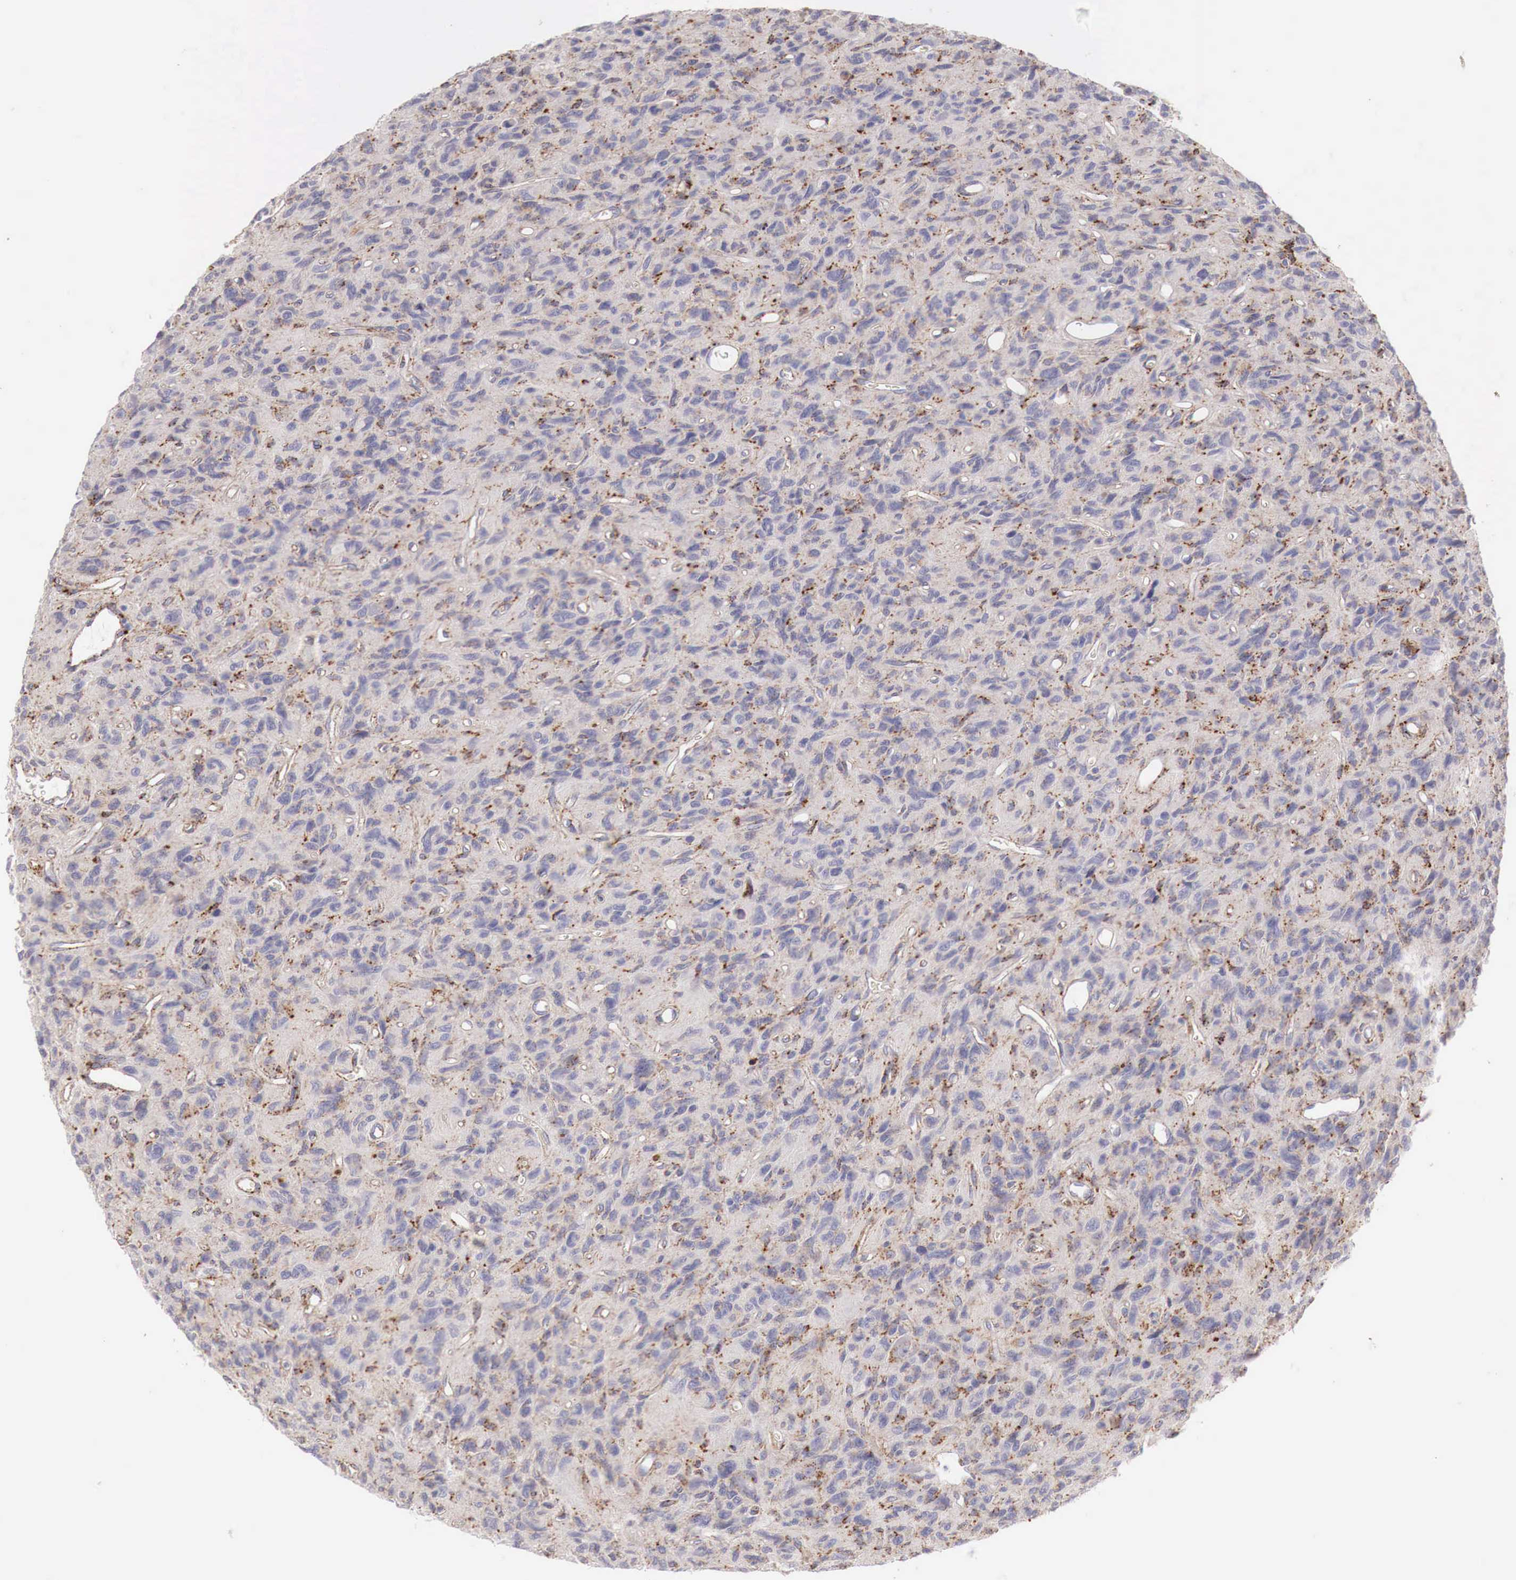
{"staining": {"intensity": "moderate", "quantity": "25%-75%", "location": "cytoplasmic/membranous"}, "tissue": "glioma", "cell_type": "Tumor cells", "image_type": "cancer", "snomed": [{"axis": "morphology", "description": "Glioma, malignant, High grade"}, {"axis": "topography", "description": "Brain"}], "caption": "About 25%-75% of tumor cells in malignant glioma (high-grade) reveal moderate cytoplasmic/membranous protein positivity as visualized by brown immunohistochemical staining.", "gene": "GLA", "patient": {"sex": "female", "age": 60}}